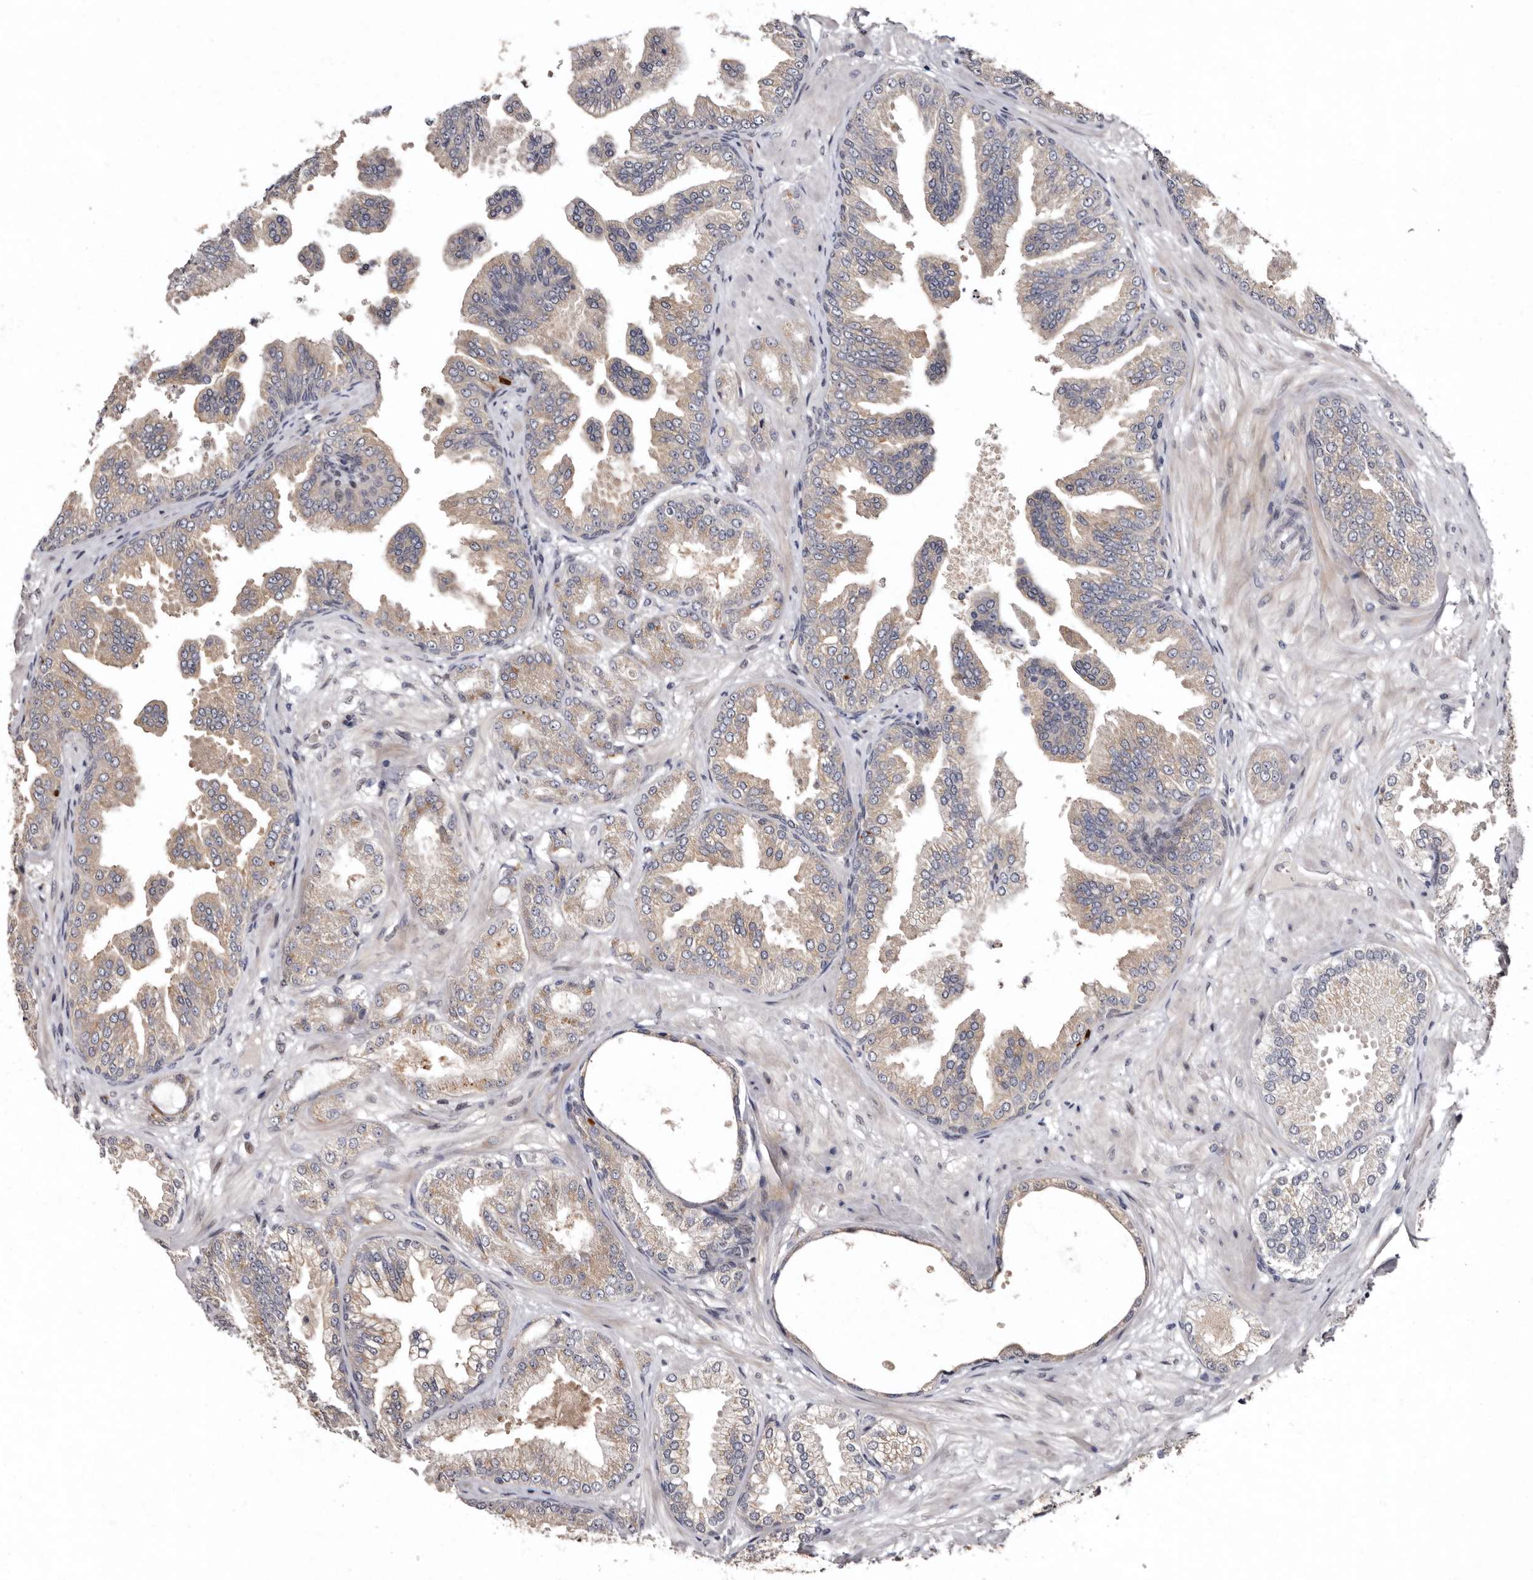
{"staining": {"intensity": "weak", "quantity": ">75%", "location": "cytoplasmic/membranous"}, "tissue": "prostate cancer", "cell_type": "Tumor cells", "image_type": "cancer", "snomed": [{"axis": "morphology", "description": "Adenocarcinoma, Low grade"}, {"axis": "topography", "description": "Prostate"}], "caption": "This micrograph reveals immunohistochemistry staining of human low-grade adenocarcinoma (prostate), with low weak cytoplasmic/membranous expression in approximately >75% of tumor cells.", "gene": "FAM91A1", "patient": {"sex": "male", "age": 63}}